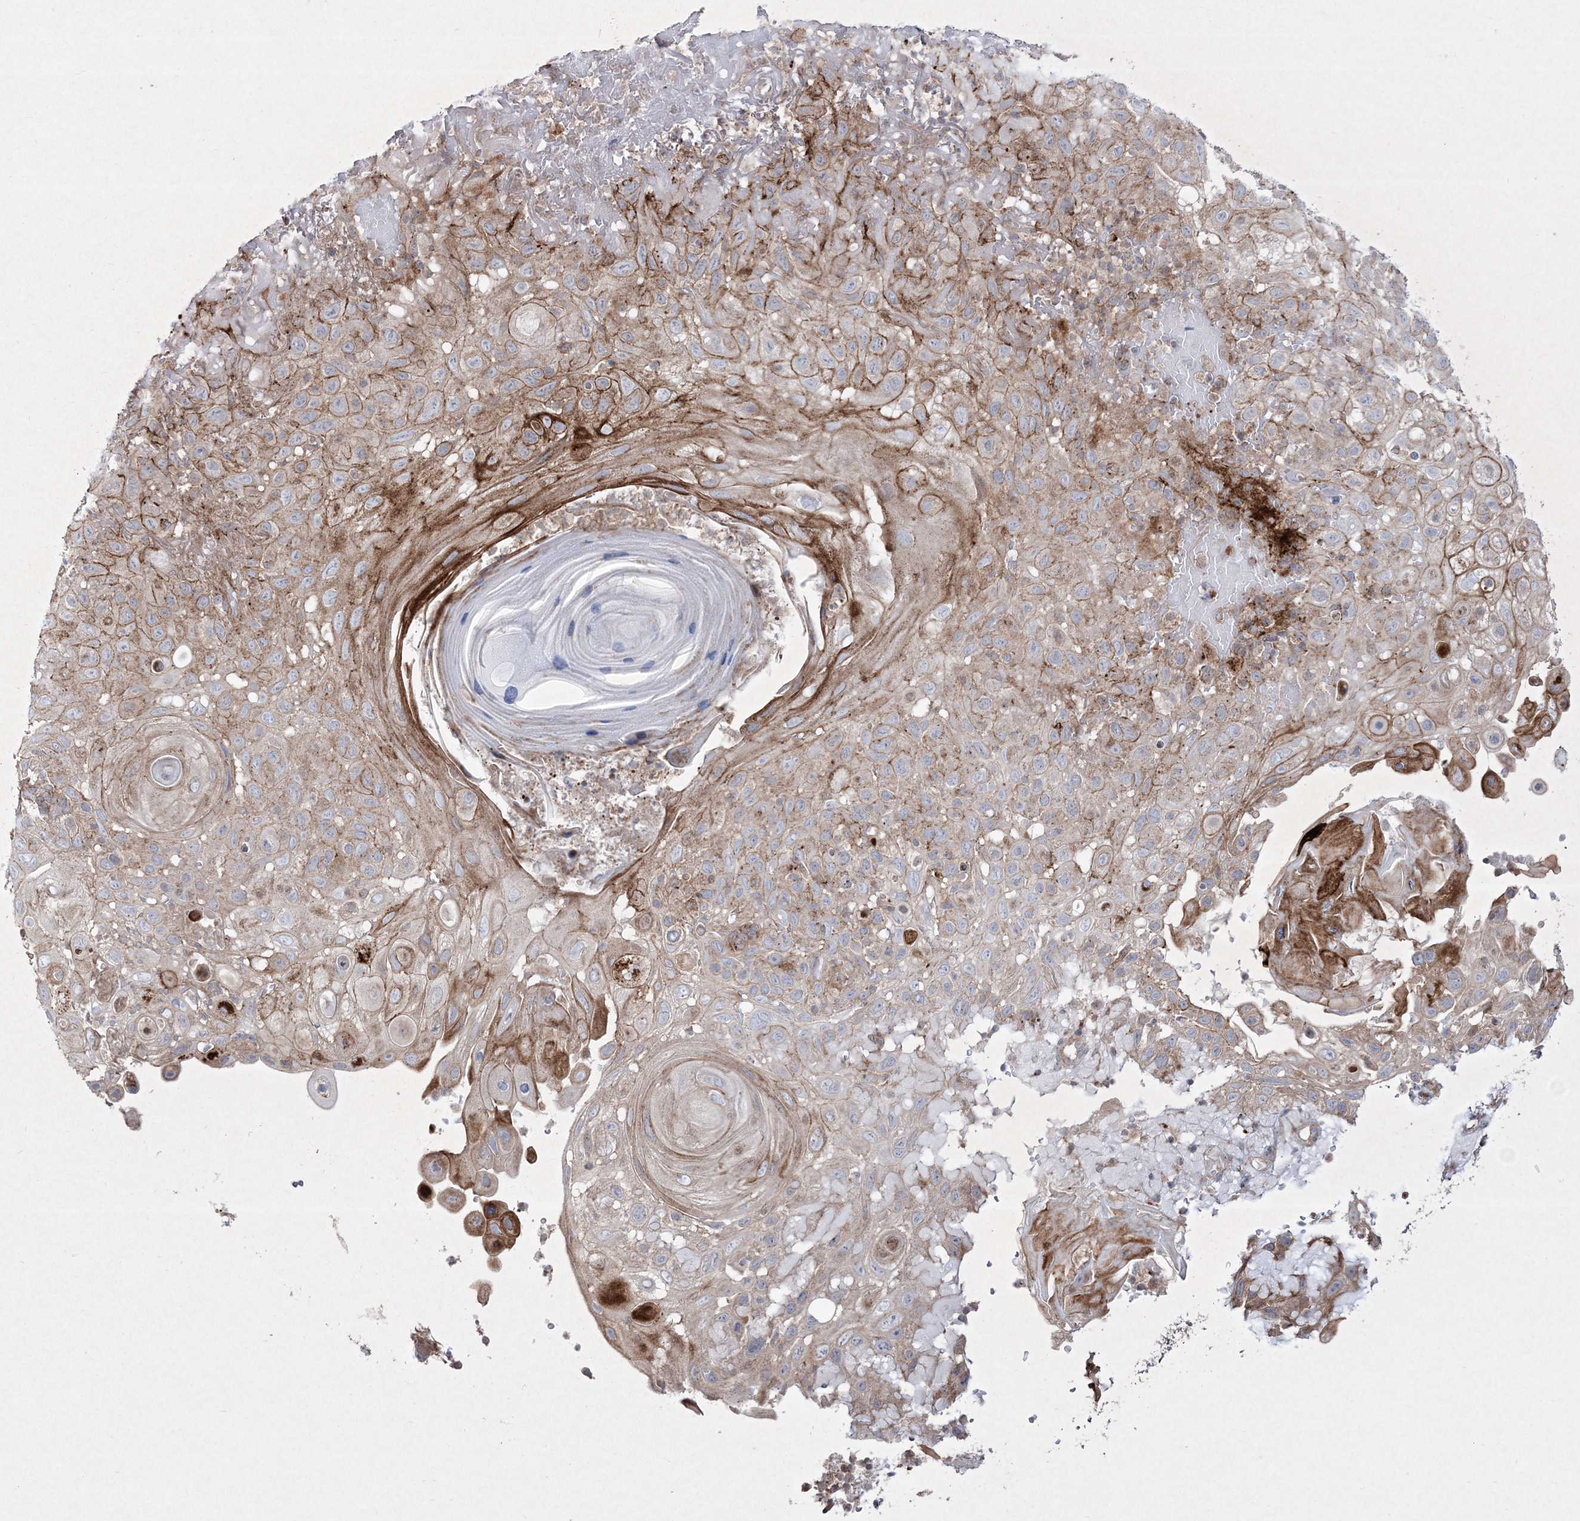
{"staining": {"intensity": "moderate", "quantity": "25%-75%", "location": "cytoplasmic/membranous"}, "tissue": "skin cancer", "cell_type": "Tumor cells", "image_type": "cancer", "snomed": [{"axis": "morphology", "description": "Normal tissue, NOS"}, {"axis": "morphology", "description": "Squamous cell carcinoma, NOS"}, {"axis": "topography", "description": "Skin"}], "caption": "Approximately 25%-75% of tumor cells in human skin cancer (squamous cell carcinoma) show moderate cytoplasmic/membranous protein positivity as visualized by brown immunohistochemical staining.", "gene": "RICTOR", "patient": {"sex": "female", "age": 96}}